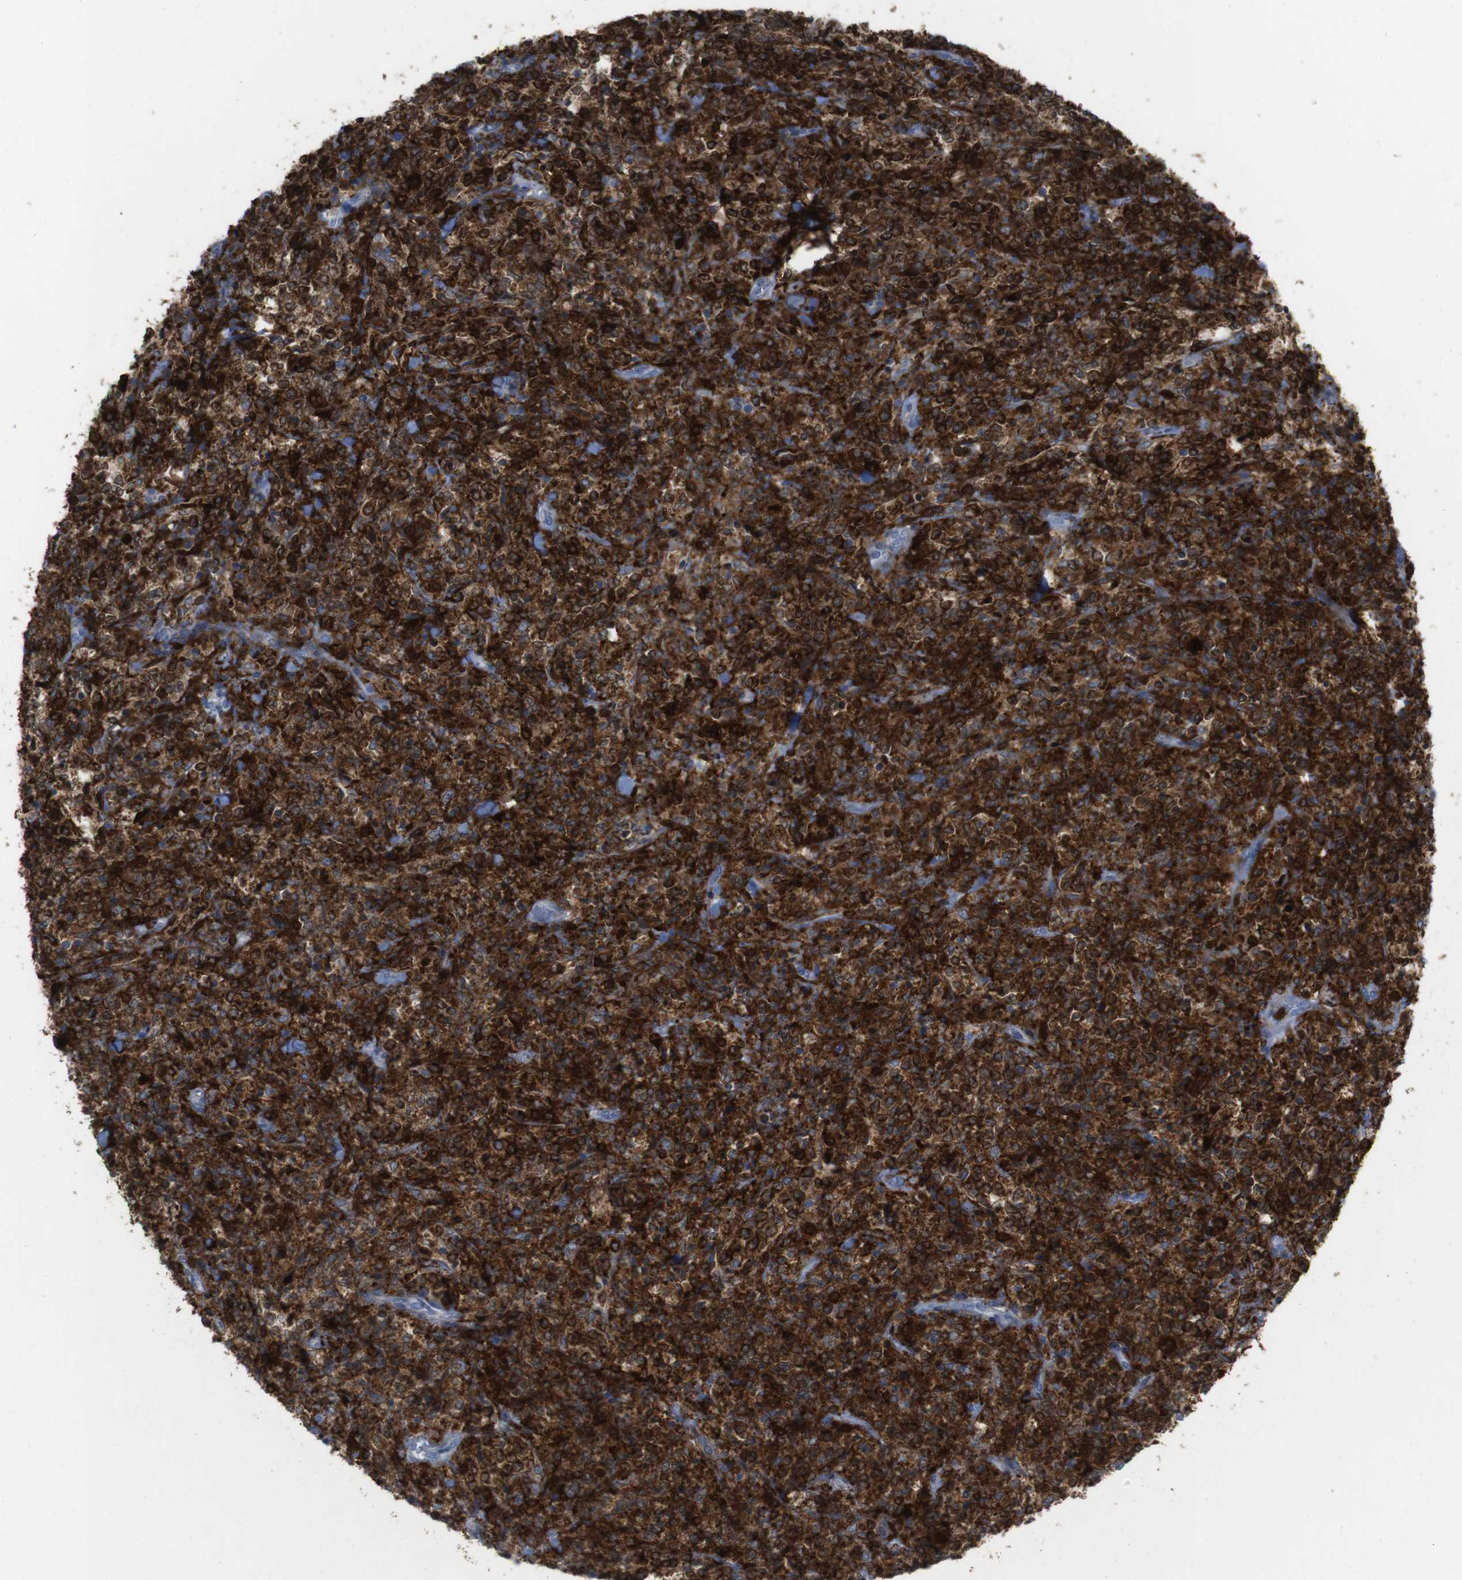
{"staining": {"intensity": "strong", "quantity": ">75%", "location": "cytoplasmic/membranous"}, "tissue": "lymphoma", "cell_type": "Tumor cells", "image_type": "cancer", "snomed": [{"axis": "morphology", "description": "Malignant lymphoma, non-Hodgkin's type, High grade"}, {"axis": "topography", "description": "Soft tissue"}], "caption": "Strong cytoplasmic/membranous staining is identified in about >75% of tumor cells in lymphoma.", "gene": "PRKCD", "patient": {"sex": "male", "age": 18}}